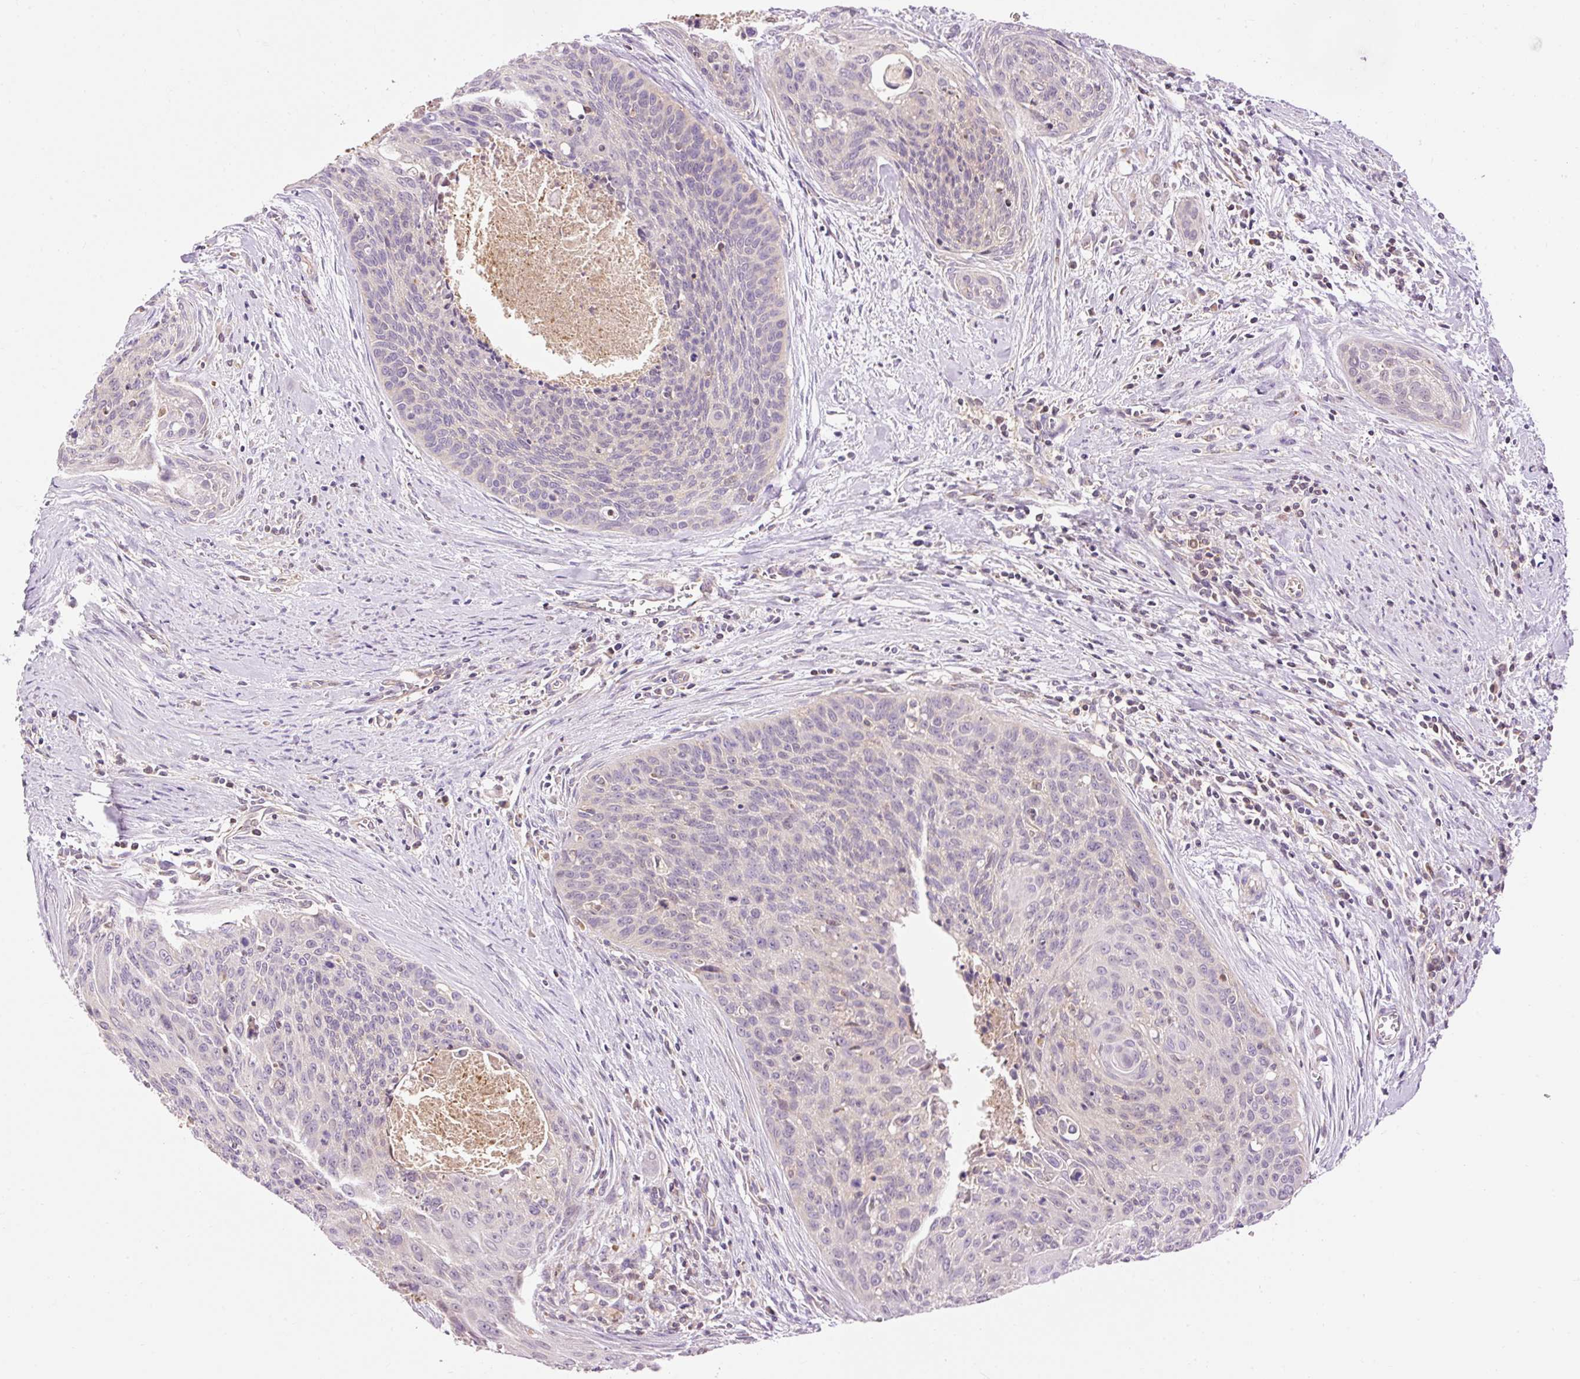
{"staining": {"intensity": "negative", "quantity": "none", "location": "none"}, "tissue": "cervical cancer", "cell_type": "Tumor cells", "image_type": "cancer", "snomed": [{"axis": "morphology", "description": "Squamous cell carcinoma, NOS"}, {"axis": "topography", "description": "Cervix"}], "caption": "IHC of human cervical cancer (squamous cell carcinoma) demonstrates no staining in tumor cells. Brightfield microscopy of IHC stained with DAB (brown) and hematoxylin (blue), captured at high magnification.", "gene": "IMMT", "patient": {"sex": "female", "age": 55}}